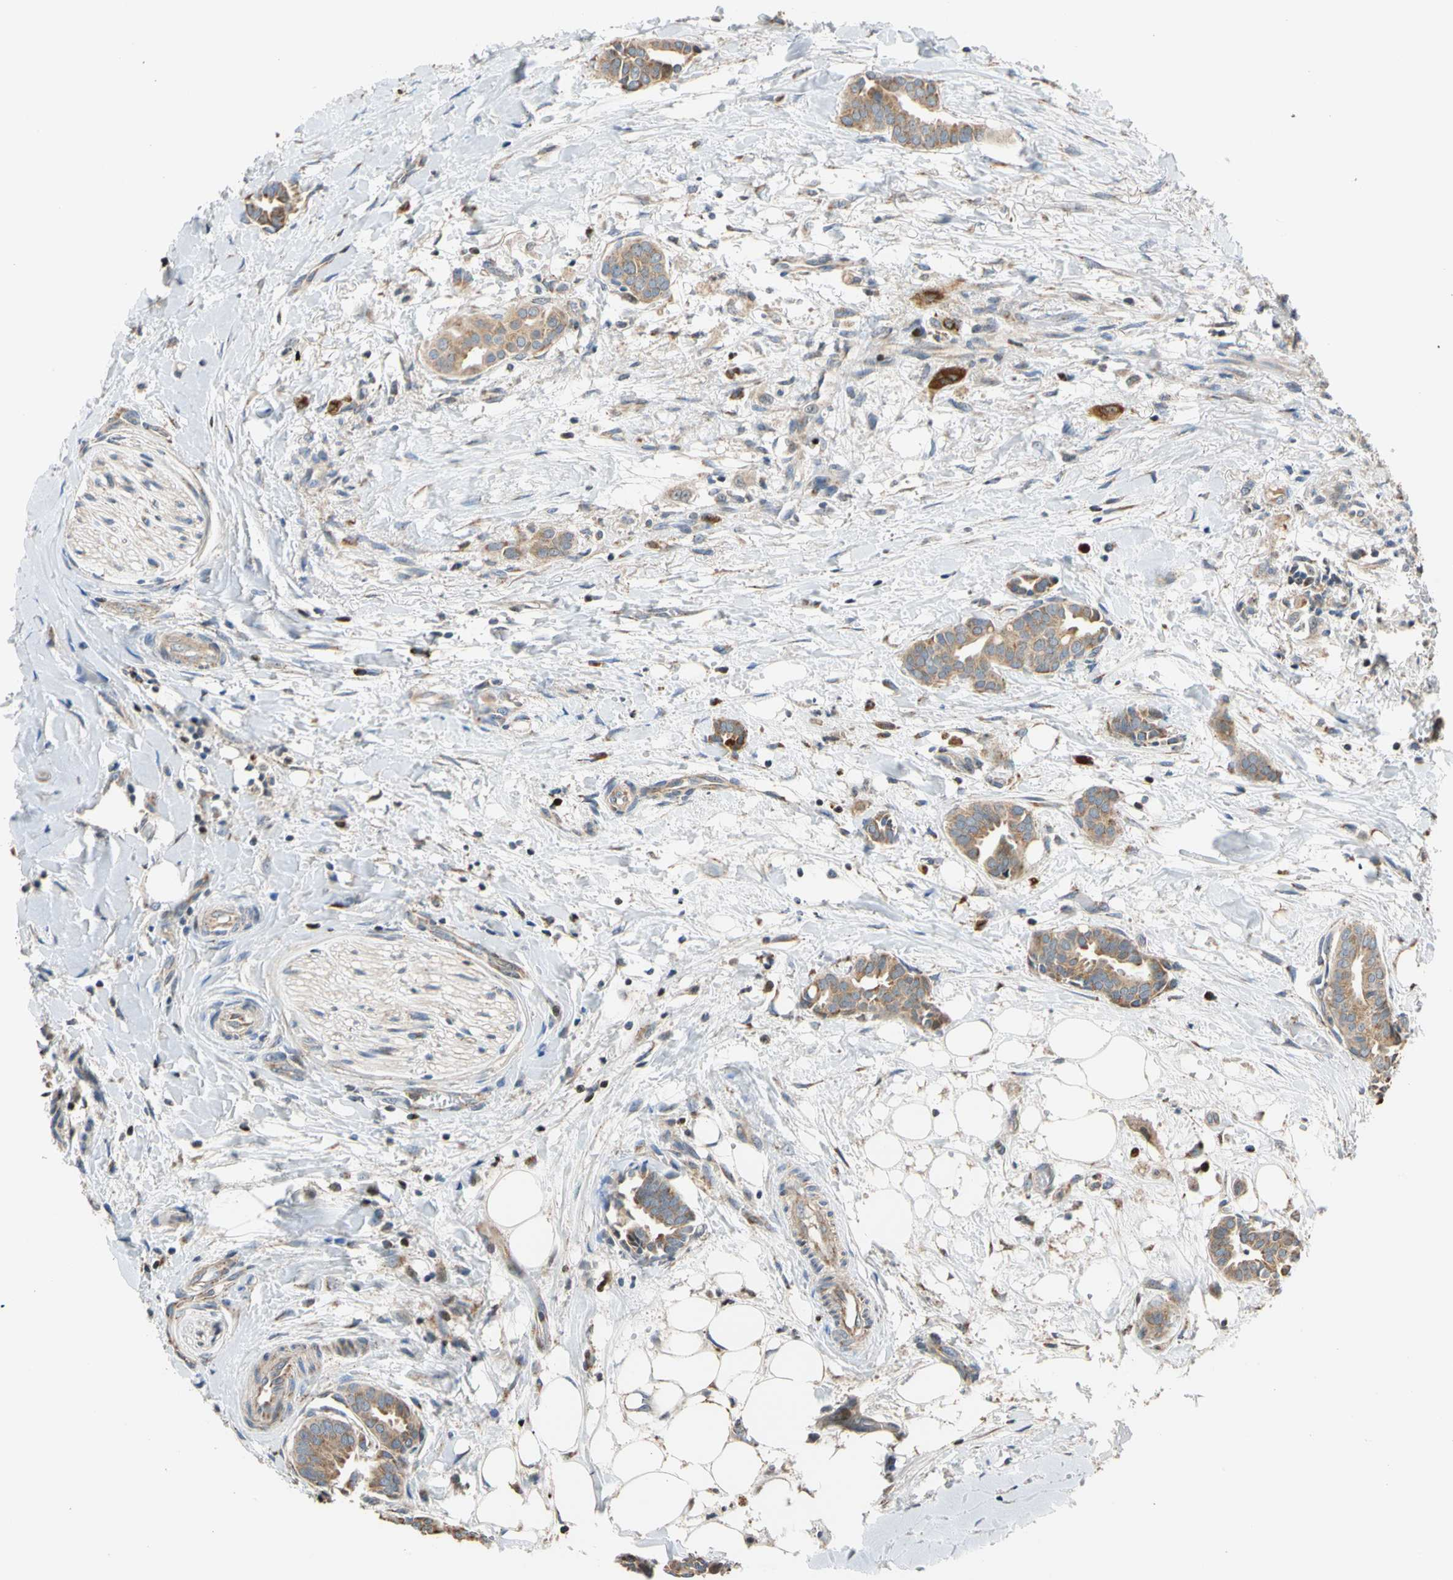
{"staining": {"intensity": "moderate", "quantity": ">75%", "location": "cytoplasmic/membranous"}, "tissue": "head and neck cancer", "cell_type": "Tumor cells", "image_type": "cancer", "snomed": [{"axis": "morphology", "description": "Adenocarcinoma, NOS"}, {"axis": "topography", "description": "Salivary gland"}, {"axis": "topography", "description": "Head-Neck"}], "caption": "High-power microscopy captured an IHC micrograph of head and neck cancer (adenocarcinoma), revealing moderate cytoplasmic/membranous staining in approximately >75% of tumor cells.", "gene": "IP6K2", "patient": {"sex": "female", "age": 59}}